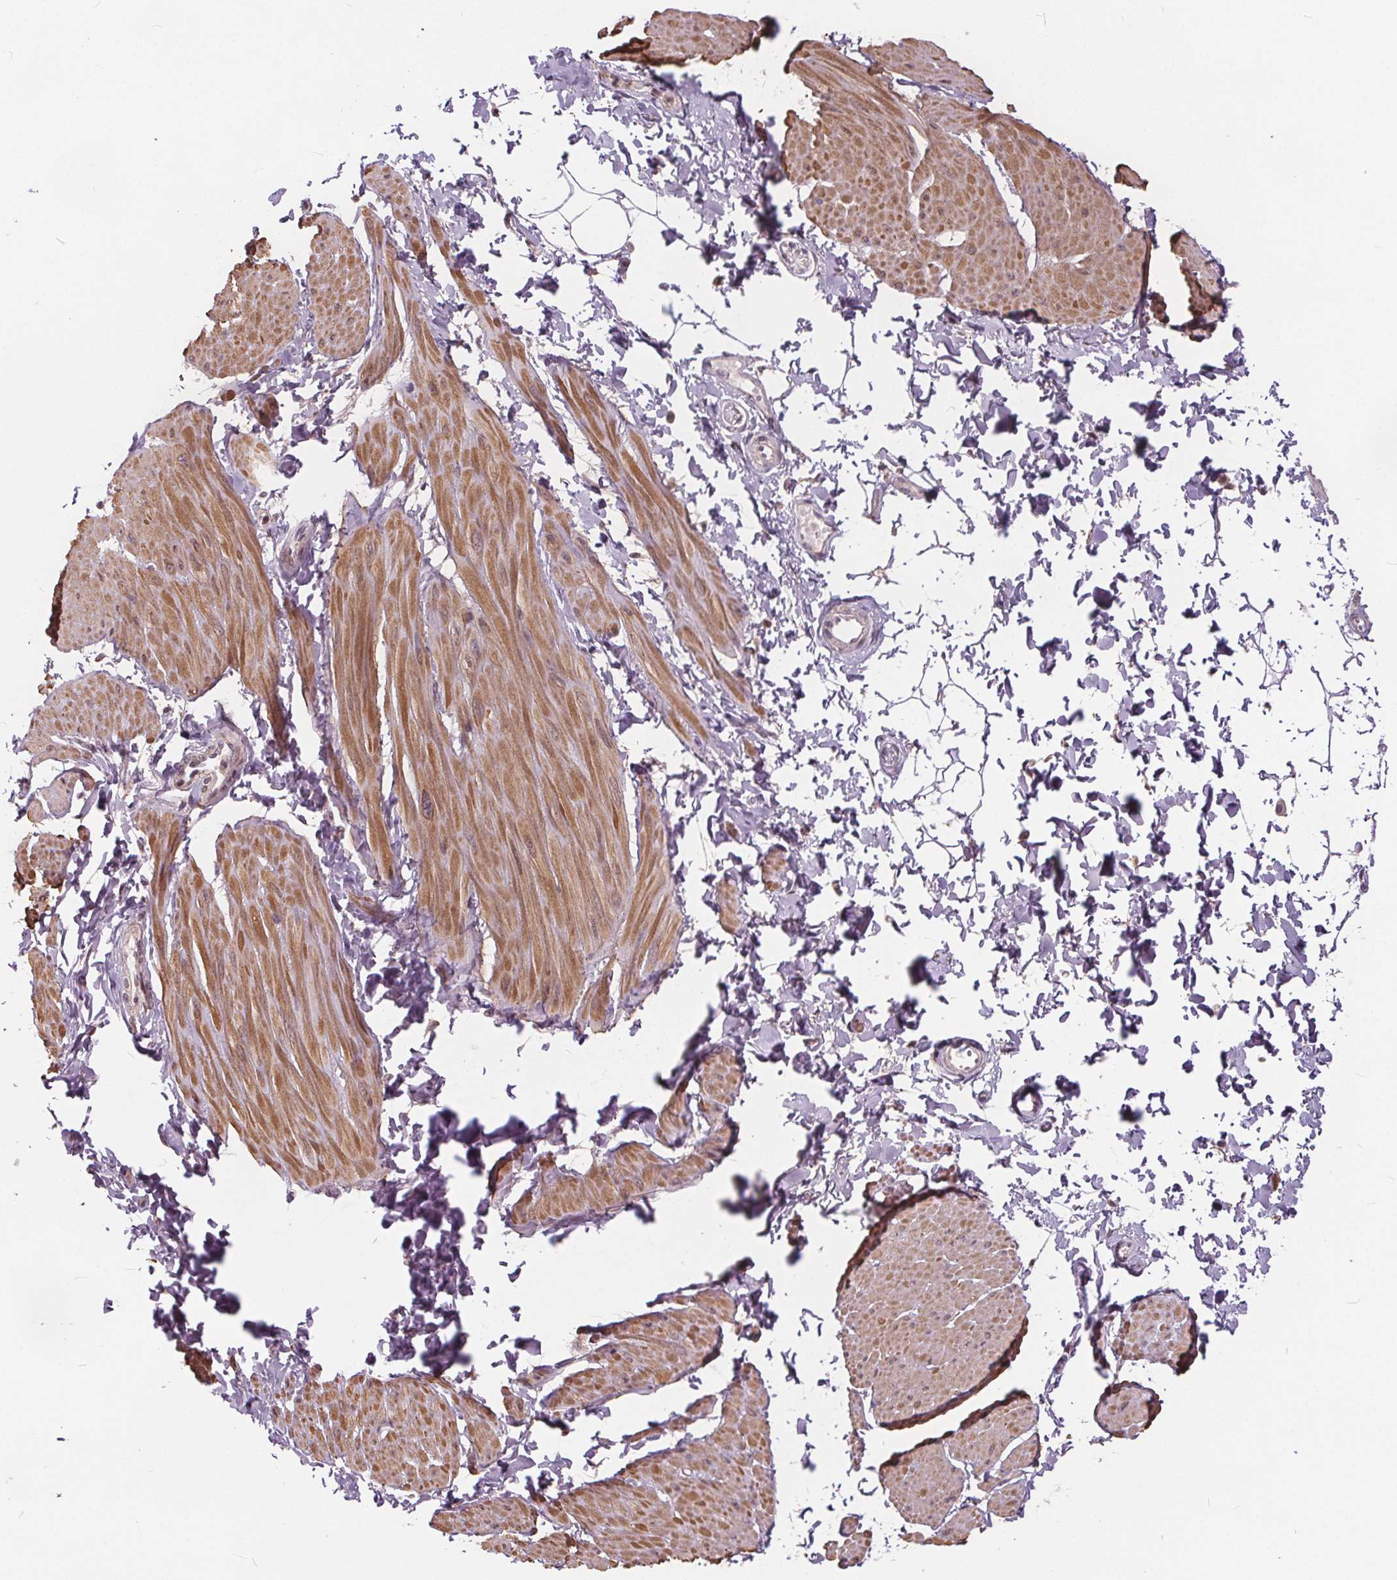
{"staining": {"intensity": "weak", "quantity": ">75%", "location": "cytoplasmic/membranous,nuclear"}, "tissue": "adipose tissue", "cell_type": "Adipocytes", "image_type": "normal", "snomed": [{"axis": "morphology", "description": "Normal tissue, NOS"}, {"axis": "topography", "description": "Smooth muscle"}, {"axis": "topography", "description": "Peripheral nerve tissue"}], "caption": "This photomicrograph shows IHC staining of unremarkable adipose tissue, with low weak cytoplasmic/membranous,nuclear staining in about >75% of adipocytes.", "gene": "HIF1AN", "patient": {"sex": "male", "age": 58}}